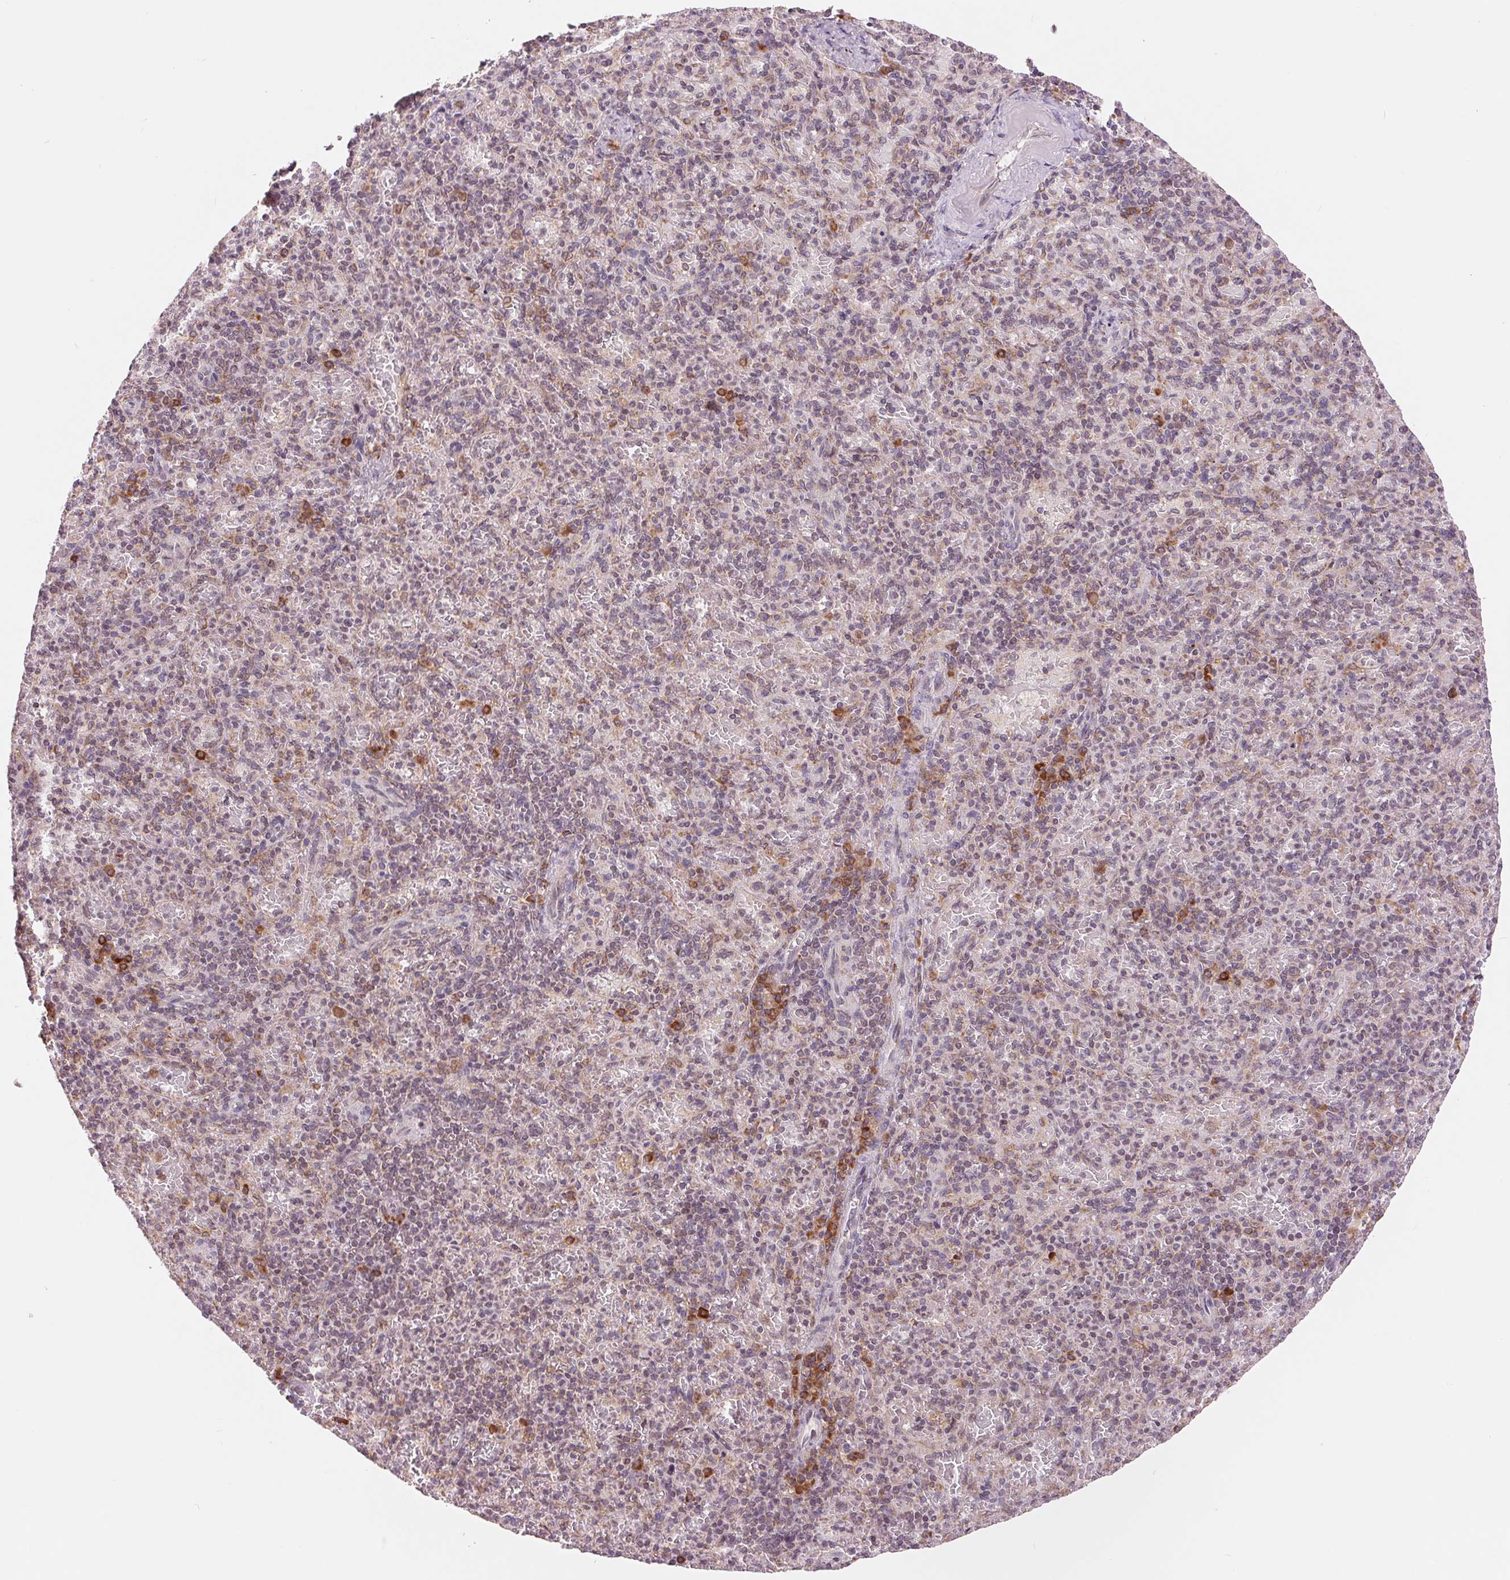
{"staining": {"intensity": "strong", "quantity": "<25%", "location": "cytoplasmic/membranous"}, "tissue": "spleen", "cell_type": "Cells in red pulp", "image_type": "normal", "snomed": [{"axis": "morphology", "description": "Normal tissue, NOS"}, {"axis": "topography", "description": "Spleen"}], "caption": "Immunohistochemical staining of benign spleen reveals <25% levels of strong cytoplasmic/membranous protein positivity in approximately <25% of cells in red pulp.", "gene": "TECR", "patient": {"sex": "female", "age": 74}}